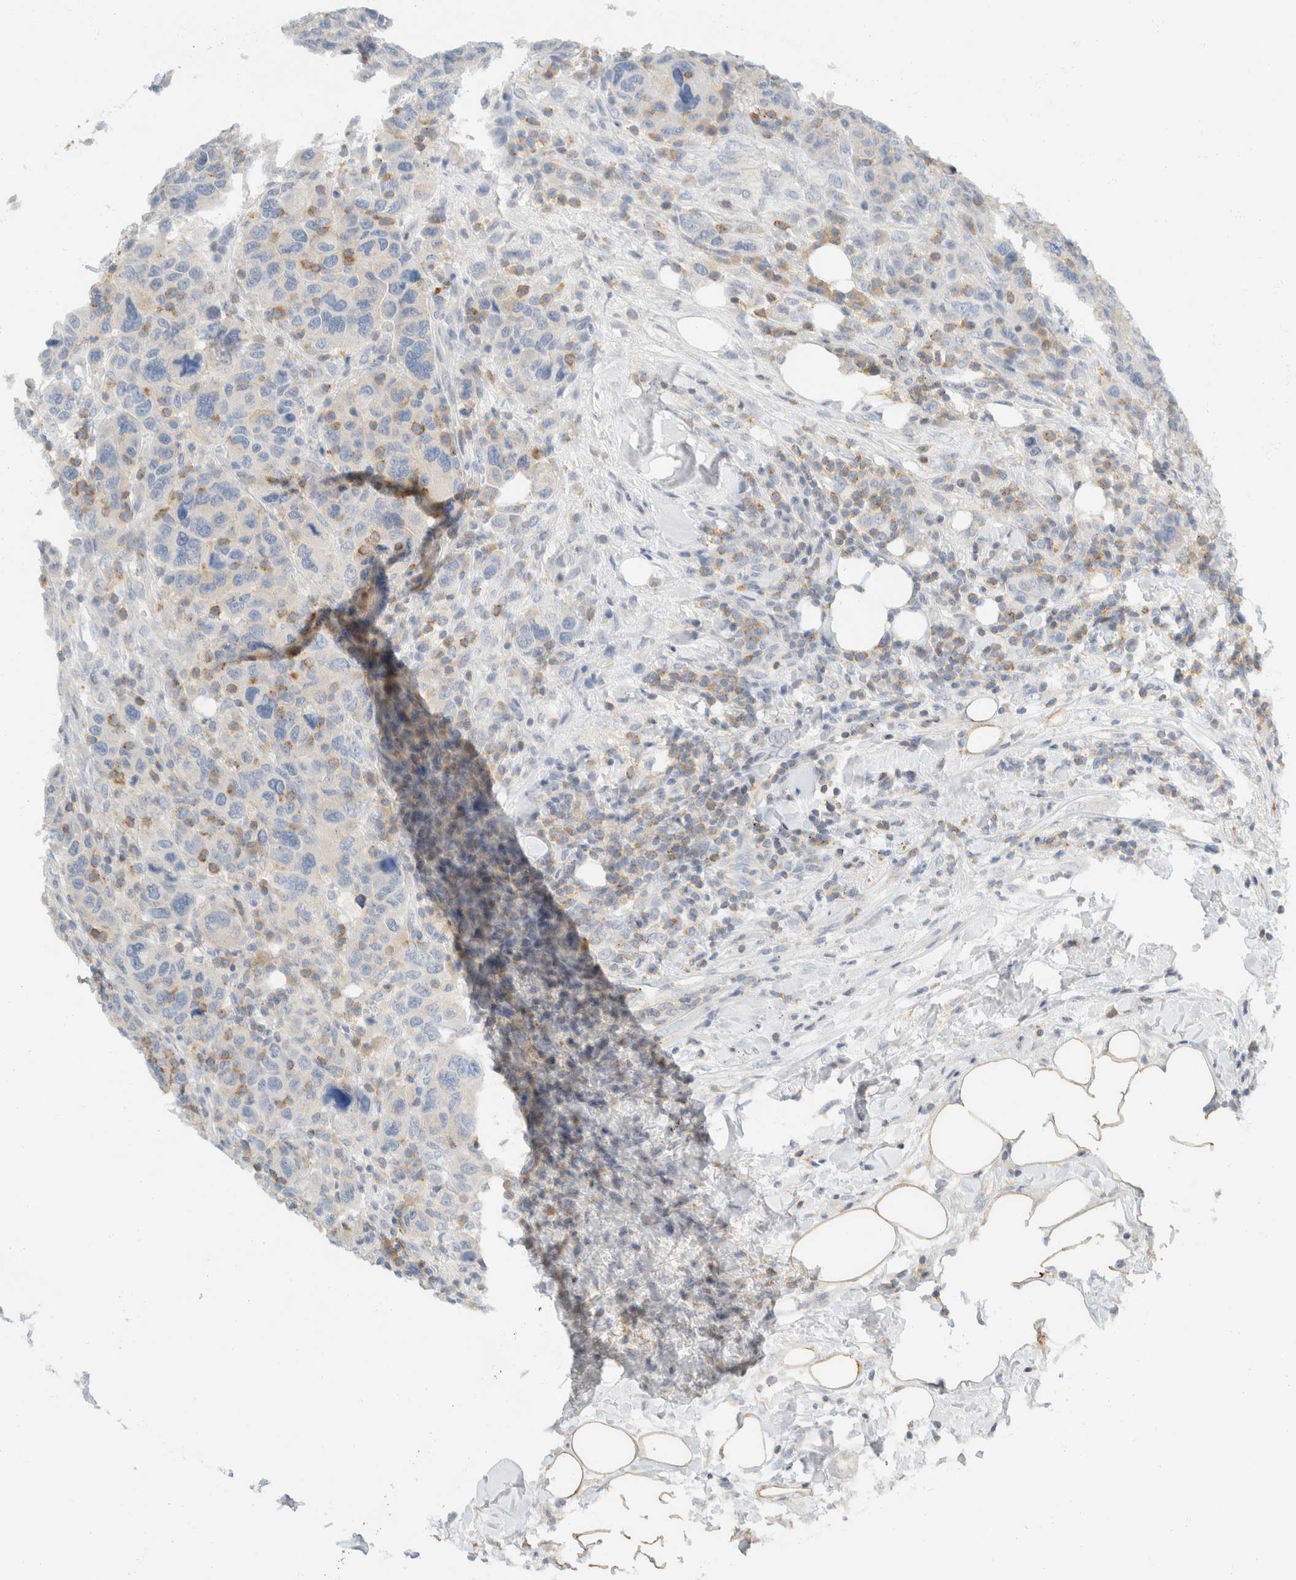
{"staining": {"intensity": "negative", "quantity": "none", "location": "none"}, "tissue": "breast cancer", "cell_type": "Tumor cells", "image_type": "cancer", "snomed": [{"axis": "morphology", "description": "Duct carcinoma"}, {"axis": "topography", "description": "Breast"}], "caption": "Immunohistochemical staining of human intraductal carcinoma (breast) exhibits no significant staining in tumor cells.", "gene": "SH3GLB2", "patient": {"sex": "female", "age": 37}}